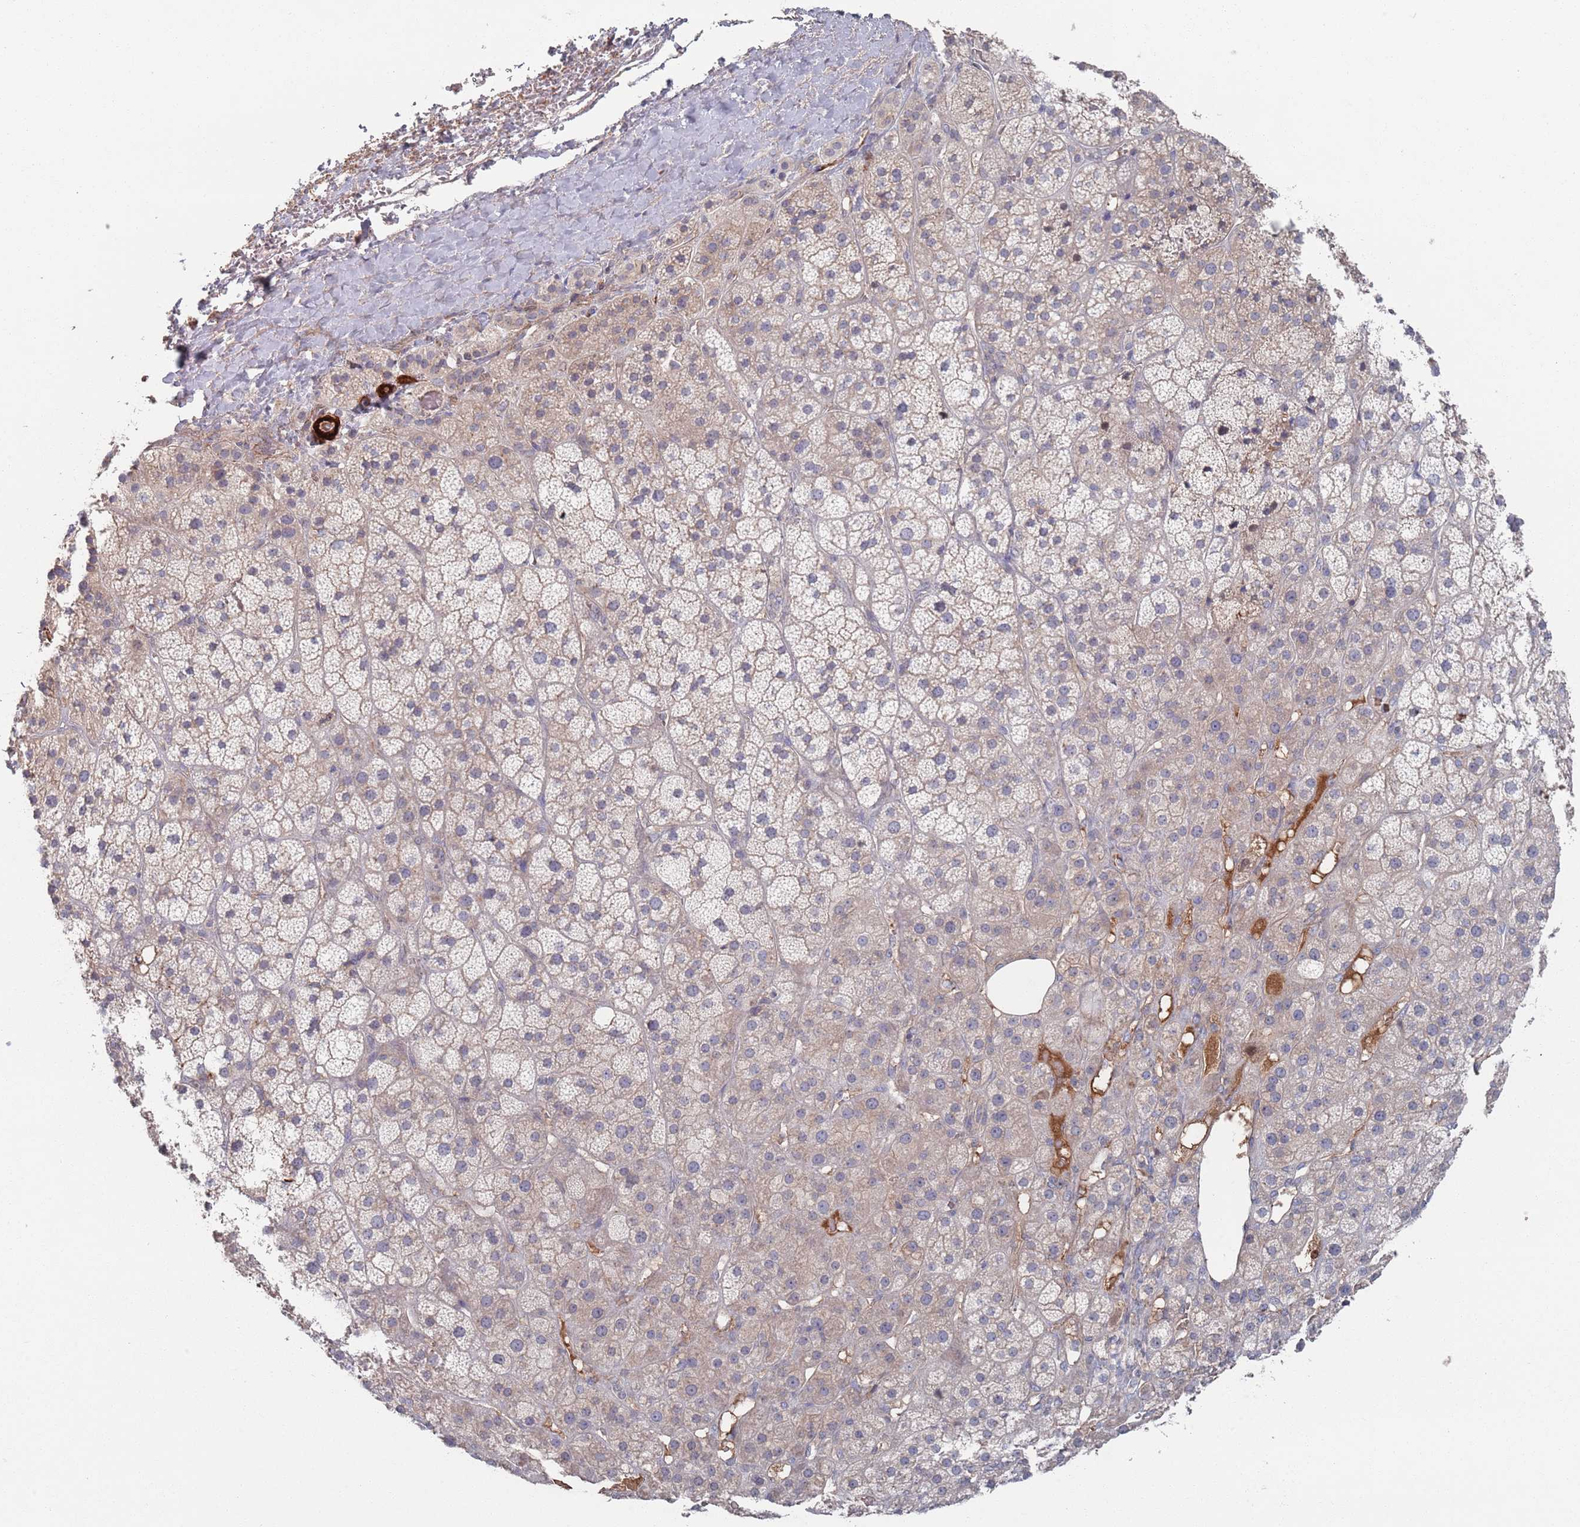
{"staining": {"intensity": "negative", "quantity": "none", "location": "none"}, "tissue": "adrenal gland", "cell_type": "Glandular cells", "image_type": "normal", "snomed": [{"axis": "morphology", "description": "Normal tissue, NOS"}, {"axis": "topography", "description": "Adrenal gland"}], "caption": "High power microscopy image of an immunohistochemistry image of benign adrenal gland, revealing no significant expression in glandular cells.", "gene": "PLEKHA4", "patient": {"sex": "female", "age": 70}}